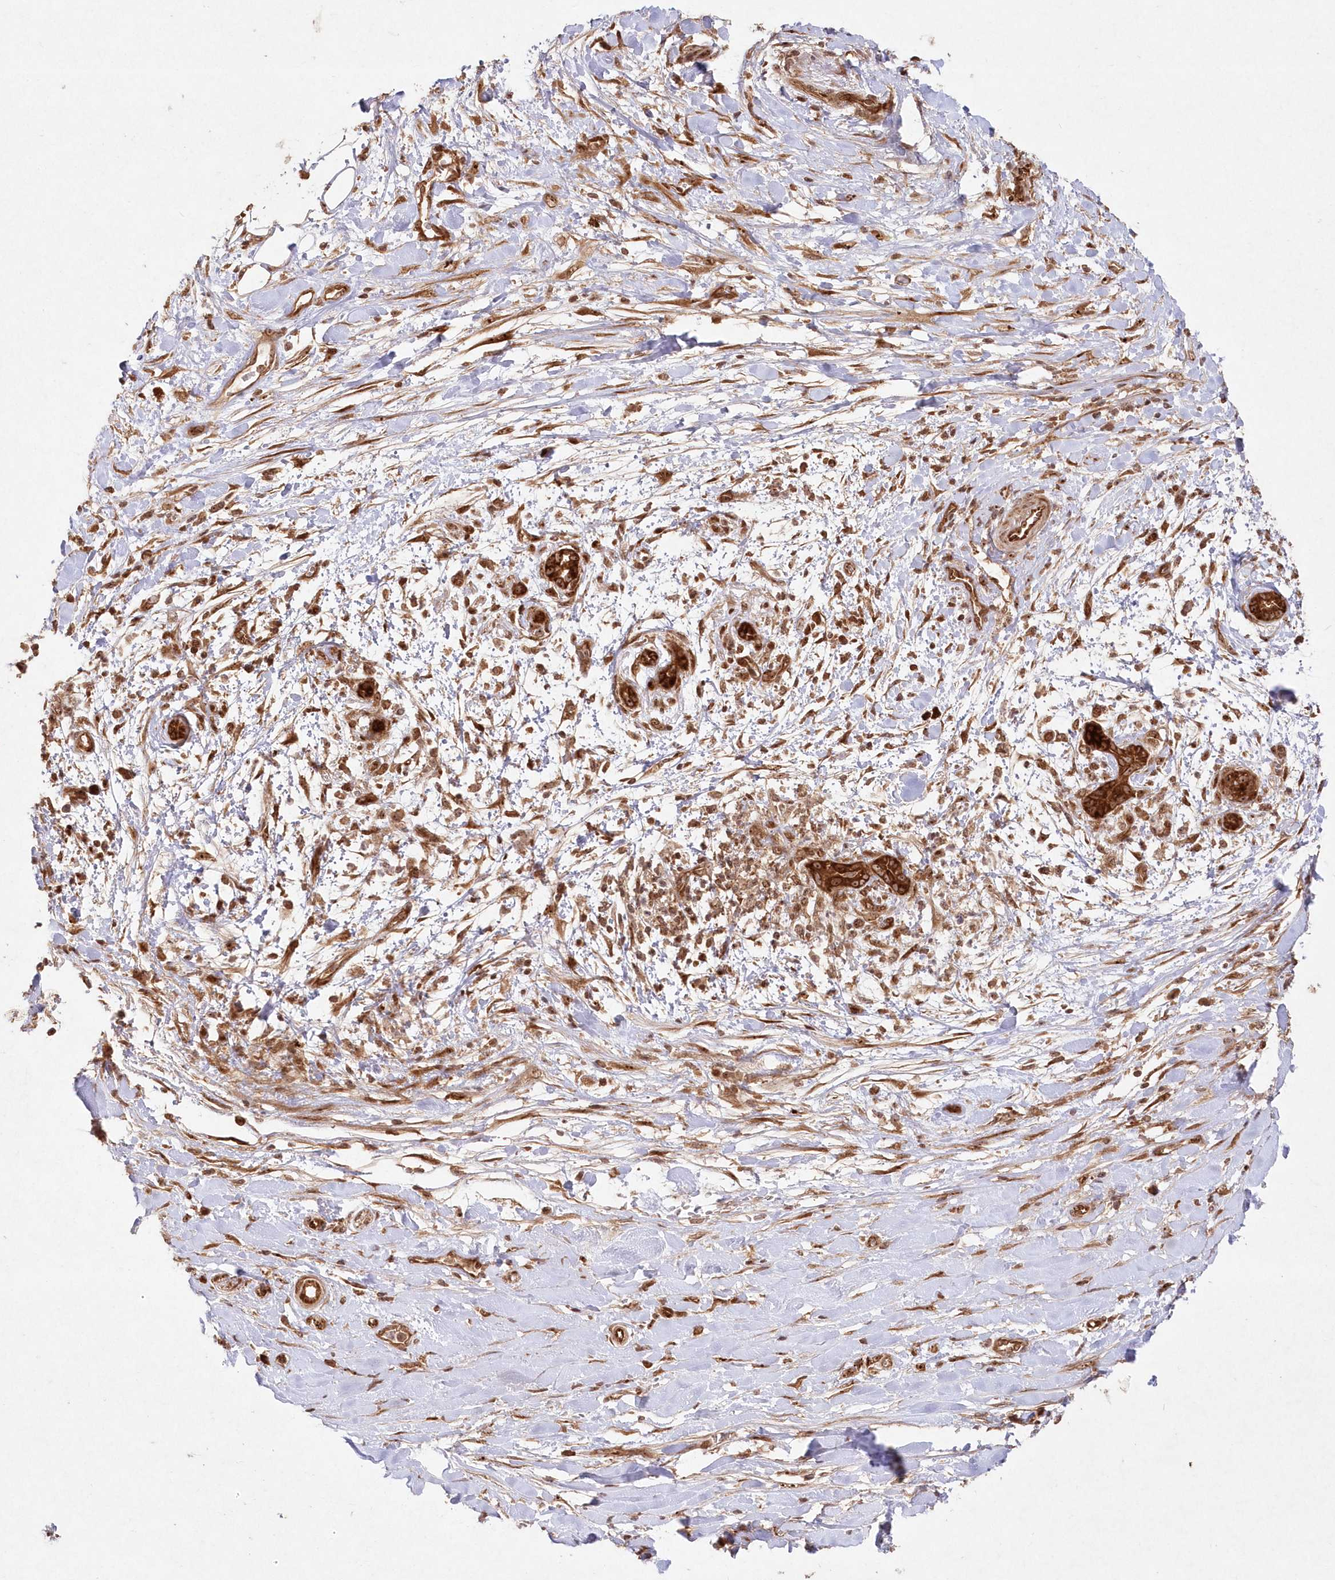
{"staining": {"intensity": "strong", "quantity": ">75%", "location": "cytoplasmic/membranous,nuclear"}, "tissue": "pancreatic cancer", "cell_type": "Tumor cells", "image_type": "cancer", "snomed": [{"axis": "morphology", "description": "Adenocarcinoma, NOS"}, {"axis": "topography", "description": "Pancreas"}], "caption": "Pancreatic adenocarcinoma stained with DAB (3,3'-diaminobenzidine) immunohistochemistry demonstrates high levels of strong cytoplasmic/membranous and nuclear staining in about >75% of tumor cells.", "gene": "SERINC1", "patient": {"sex": "female", "age": 78}}